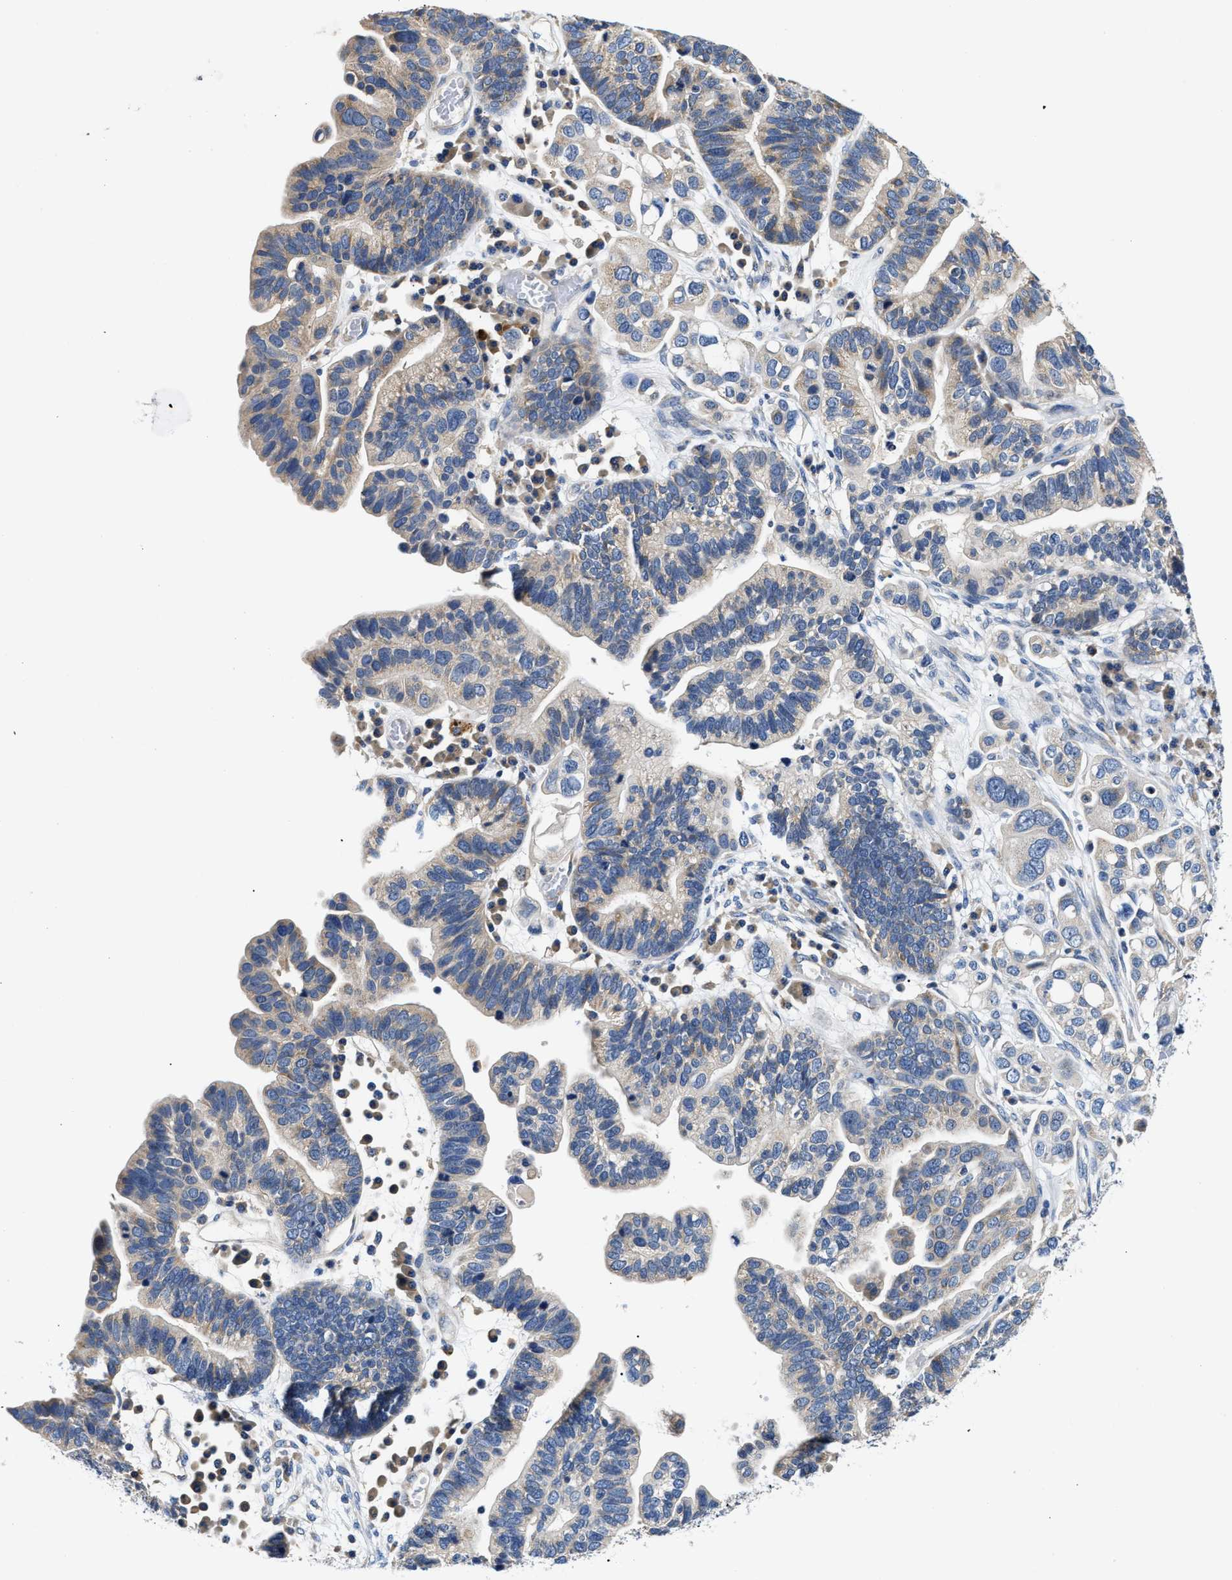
{"staining": {"intensity": "weak", "quantity": "<25%", "location": "cytoplasmic/membranous"}, "tissue": "ovarian cancer", "cell_type": "Tumor cells", "image_type": "cancer", "snomed": [{"axis": "morphology", "description": "Cystadenocarcinoma, serous, NOS"}, {"axis": "topography", "description": "Ovary"}], "caption": "Immunohistochemistry (IHC) histopathology image of ovarian cancer stained for a protein (brown), which displays no staining in tumor cells.", "gene": "FAM185A", "patient": {"sex": "female", "age": 56}}